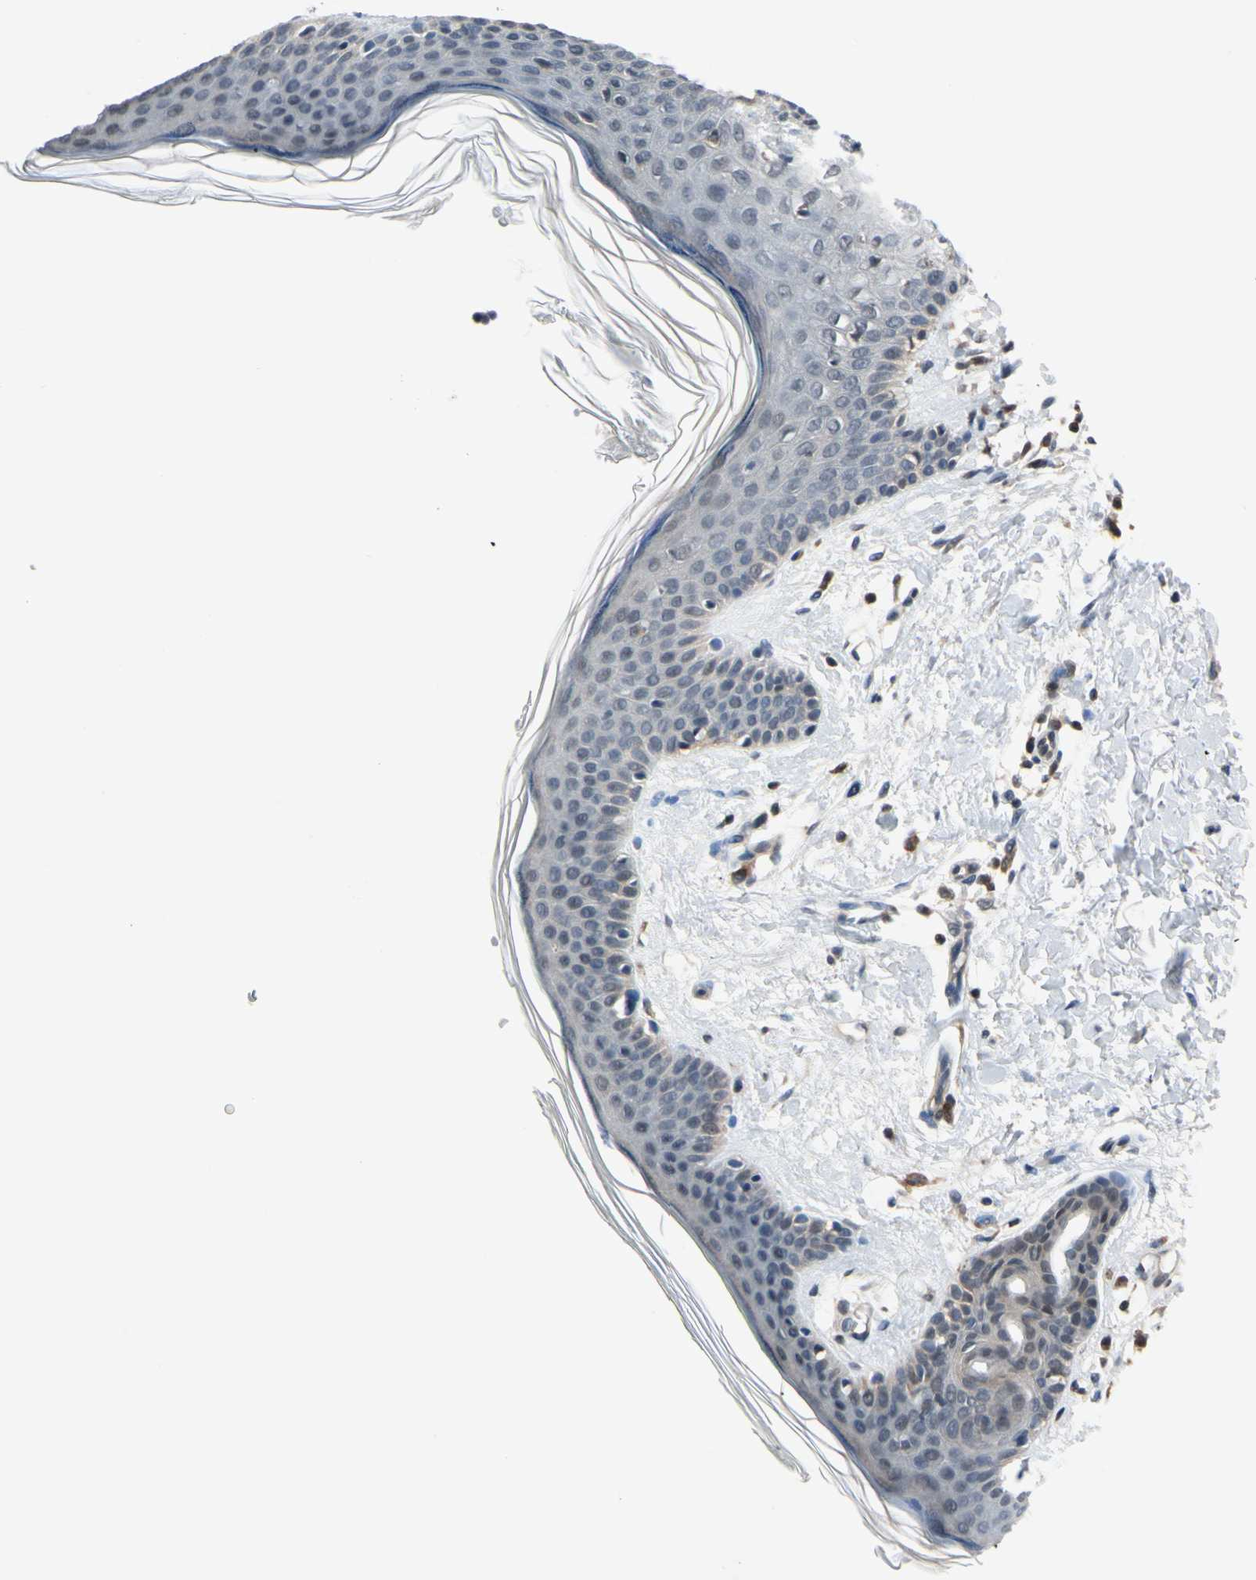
{"staining": {"intensity": "weak", "quantity": ">75%", "location": "cytoplasmic/membranous"}, "tissue": "skin", "cell_type": "Fibroblasts", "image_type": "normal", "snomed": [{"axis": "morphology", "description": "Normal tissue, NOS"}, {"axis": "topography", "description": "Skin"}], "caption": "This image exhibits immunohistochemistry staining of unremarkable skin, with low weak cytoplasmic/membranous positivity in approximately >75% of fibroblasts.", "gene": "TAF12", "patient": {"sex": "female", "age": 56}}